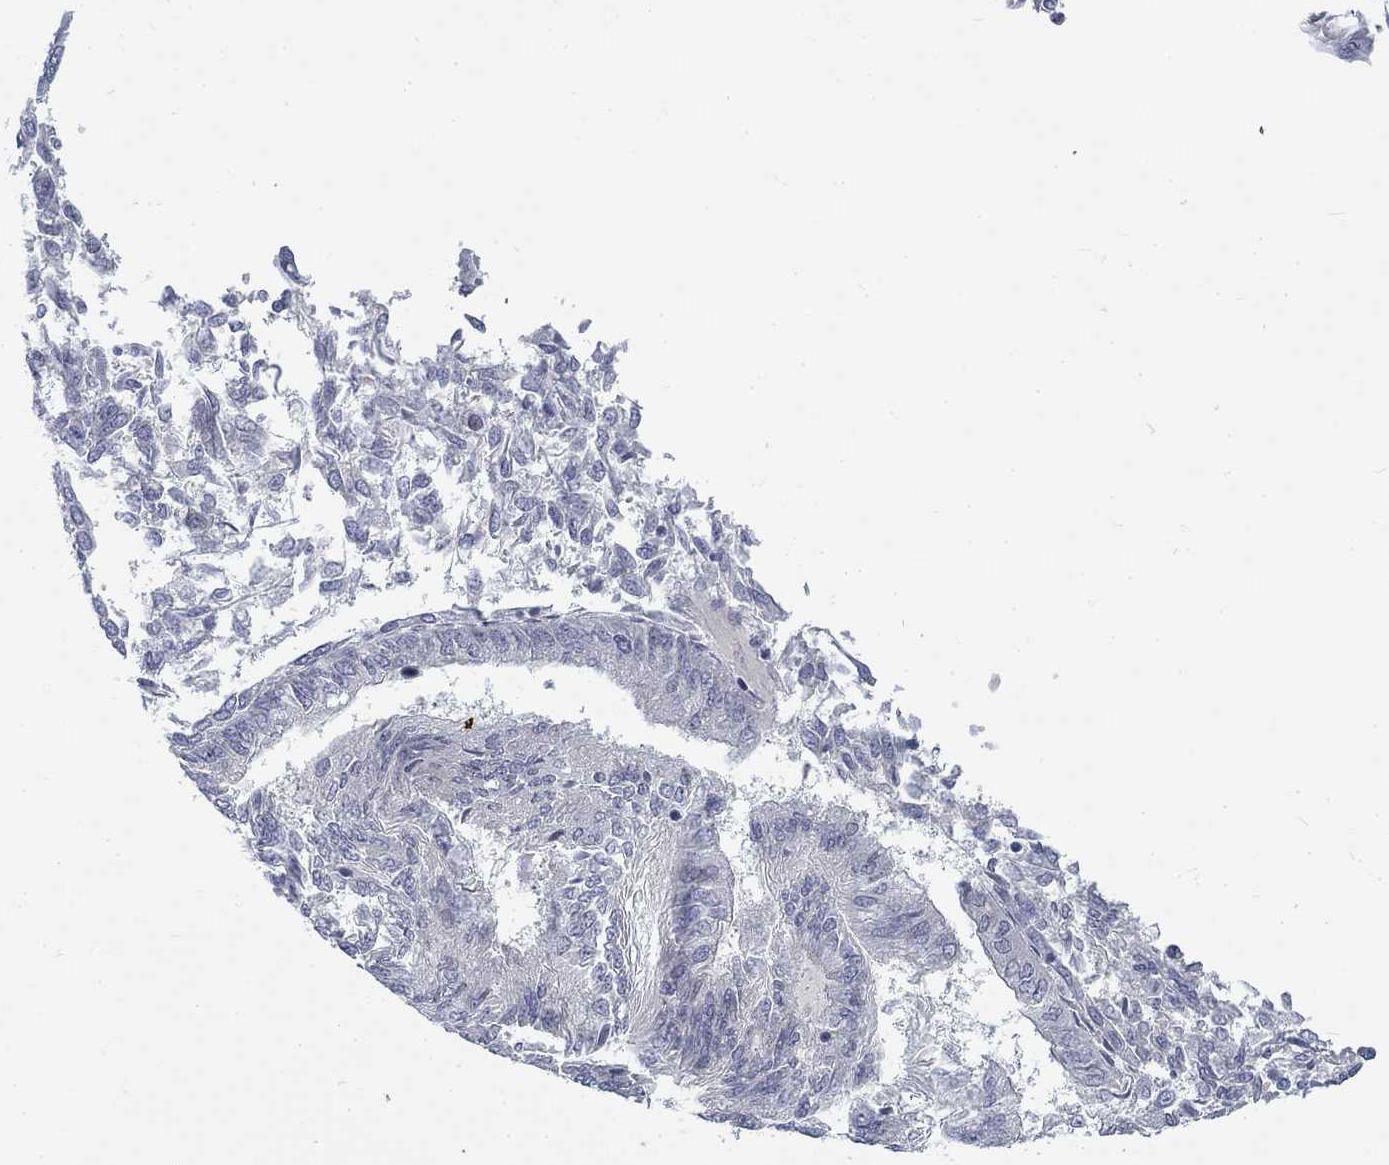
{"staining": {"intensity": "negative", "quantity": "none", "location": "none"}, "tissue": "endometrial cancer", "cell_type": "Tumor cells", "image_type": "cancer", "snomed": [{"axis": "morphology", "description": "Adenocarcinoma, NOS"}, {"axis": "topography", "description": "Endometrium"}], "caption": "High magnification brightfield microscopy of endometrial adenocarcinoma stained with DAB (3,3'-diaminobenzidine) (brown) and counterstained with hematoxylin (blue): tumor cells show no significant expression.", "gene": "ATP1A3", "patient": {"sex": "female", "age": 58}}